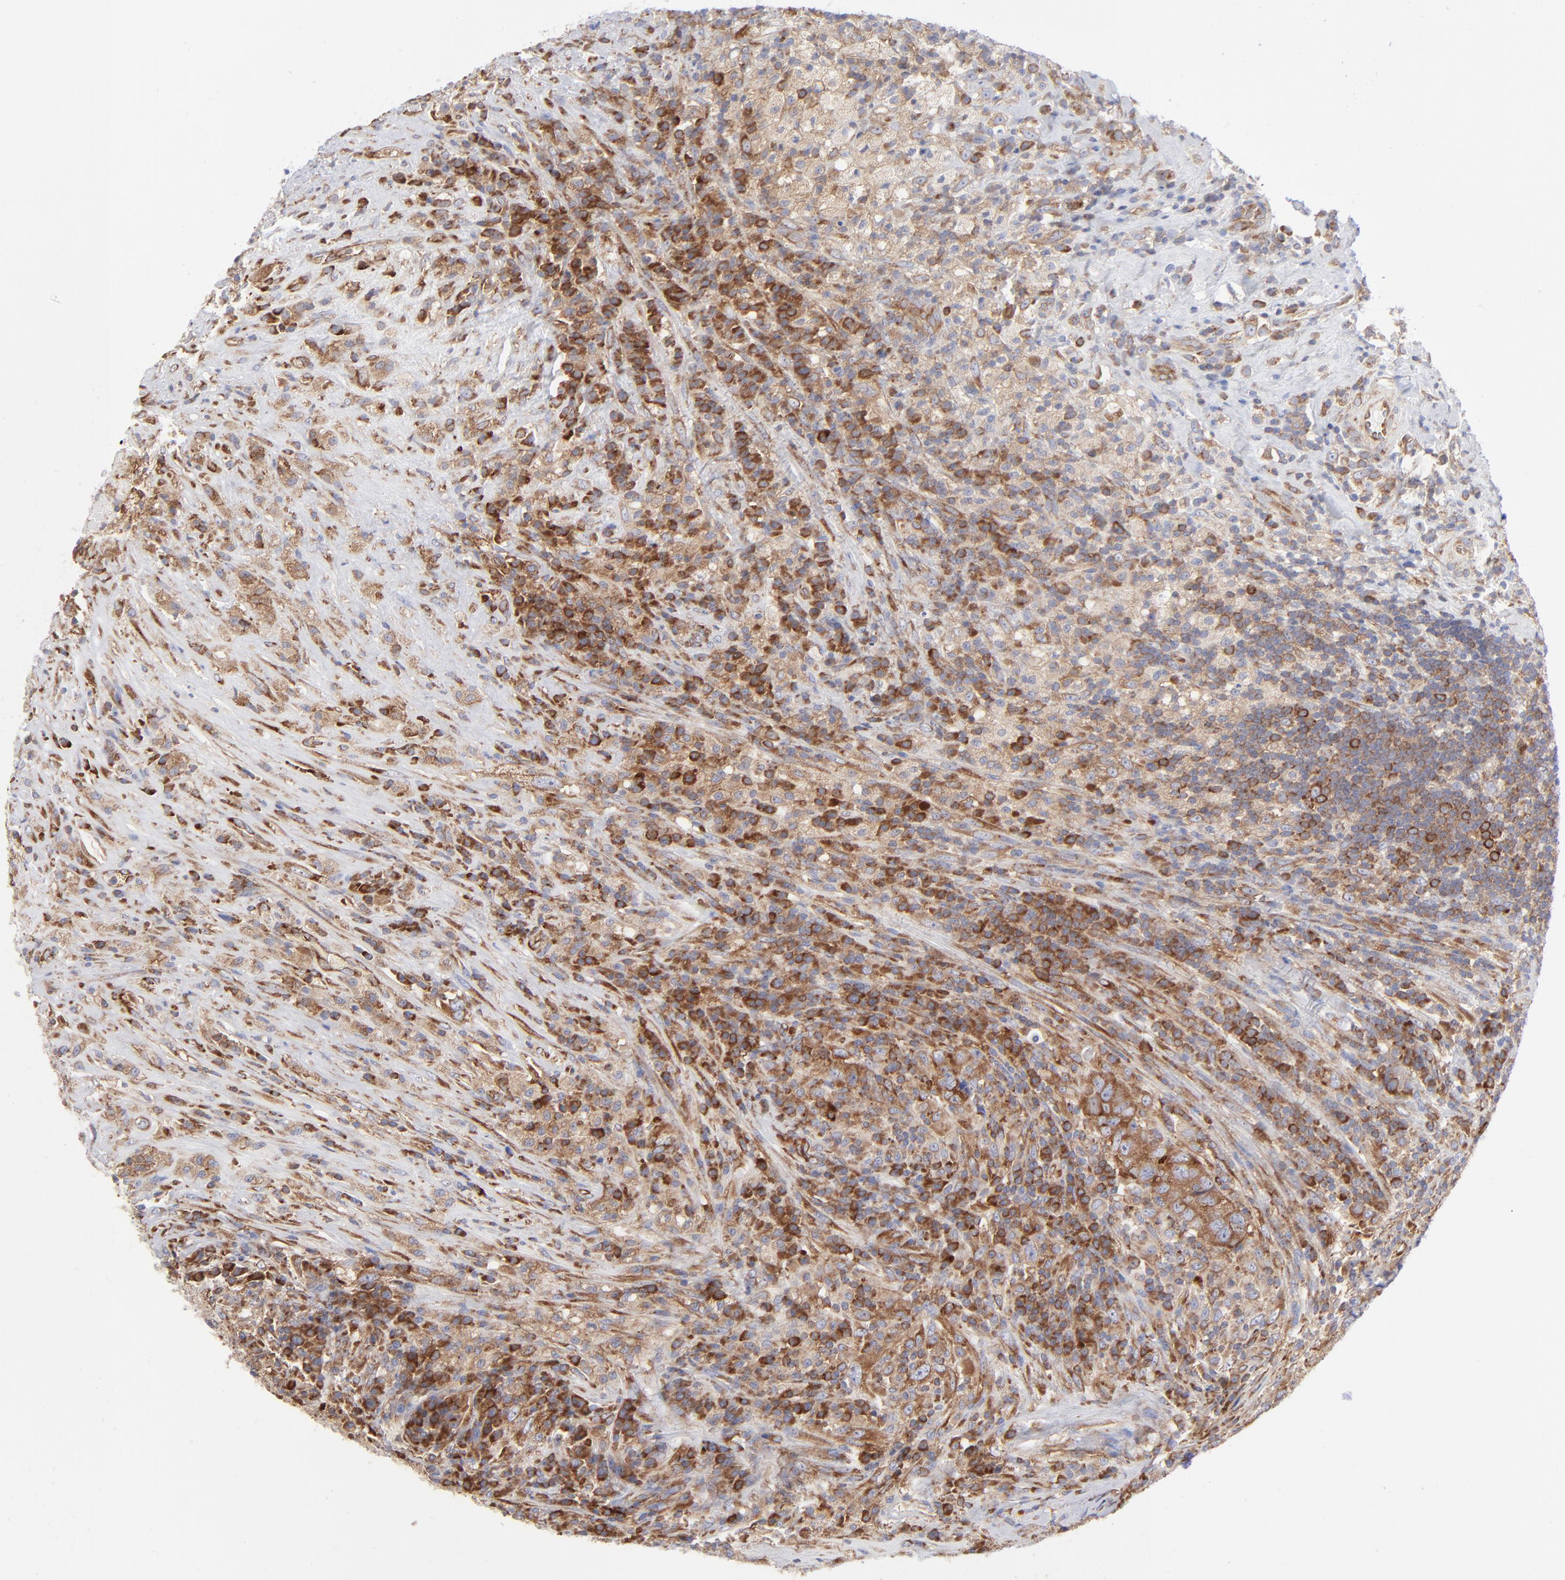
{"staining": {"intensity": "strong", "quantity": ">75%", "location": "cytoplasmic/membranous"}, "tissue": "testis cancer", "cell_type": "Tumor cells", "image_type": "cancer", "snomed": [{"axis": "morphology", "description": "Necrosis, NOS"}, {"axis": "morphology", "description": "Carcinoma, Embryonal, NOS"}, {"axis": "topography", "description": "Testis"}], "caption": "Tumor cells display strong cytoplasmic/membranous positivity in about >75% of cells in testis cancer. Ihc stains the protein of interest in brown and the nuclei are stained blue.", "gene": "EIF2AK2", "patient": {"sex": "male", "age": 19}}